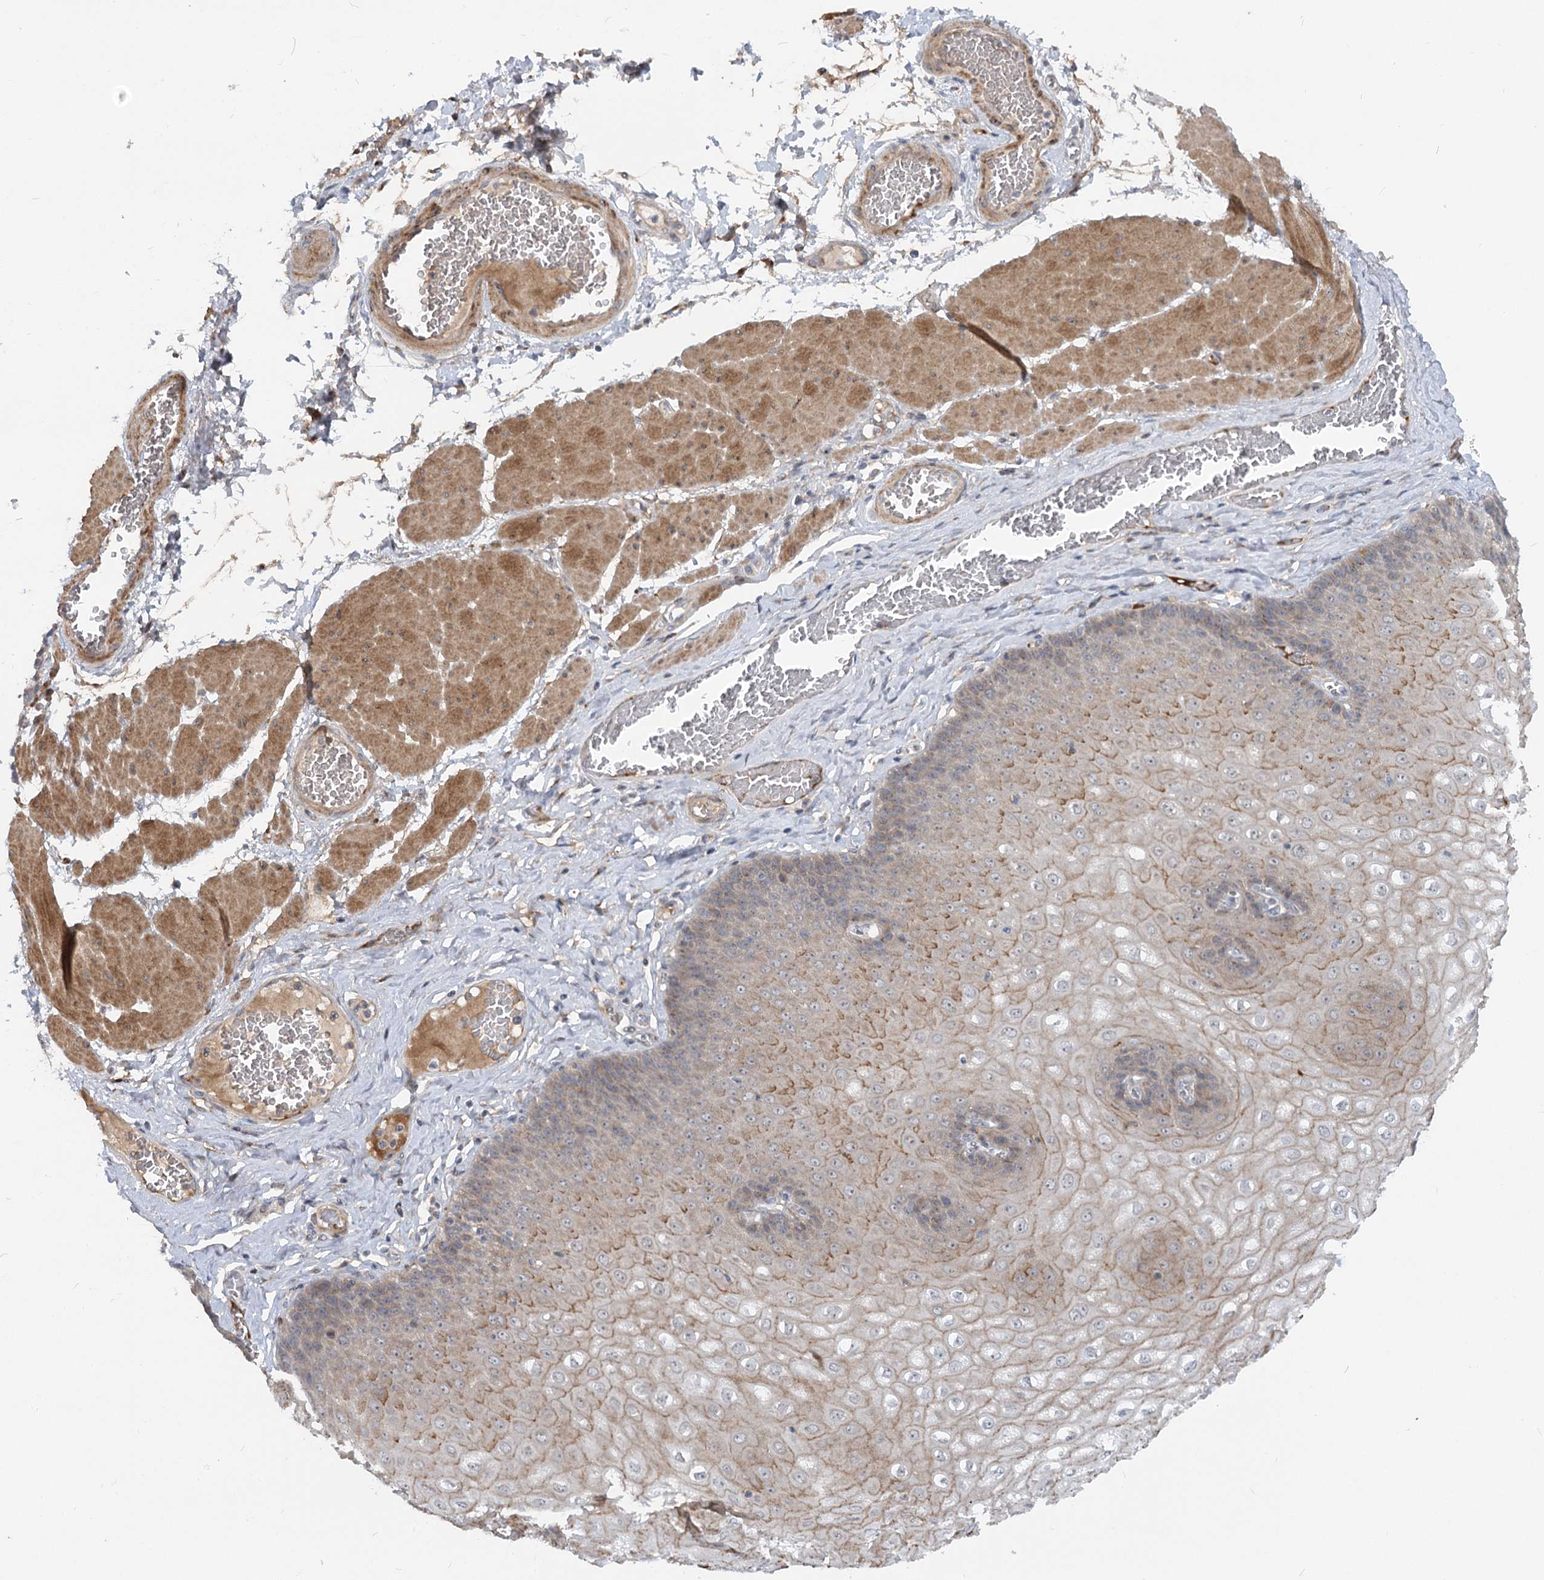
{"staining": {"intensity": "moderate", "quantity": "25%-75%", "location": "cytoplasmic/membranous"}, "tissue": "esophagus", "cell_type": "Squamous epithelial cells", "image_type": "normal", "snomed": [{"axis": "morphology", "description": "Normal tissue, NOS"}, {"axis": "topography", "description": "Esophagus"}], "caption": "An immunohistochemistry (IHC) photomicrograph of normal tissue is shown. Protein staining in brown shows moderate cytoplasmic/membranous positivity in esophagus within squamous epithelial cells. (brown staining indicates protein expression, while blue staining denotes nuclei).", "gene": "FGF19", "patient": {"sex": "male", "age": 60}}